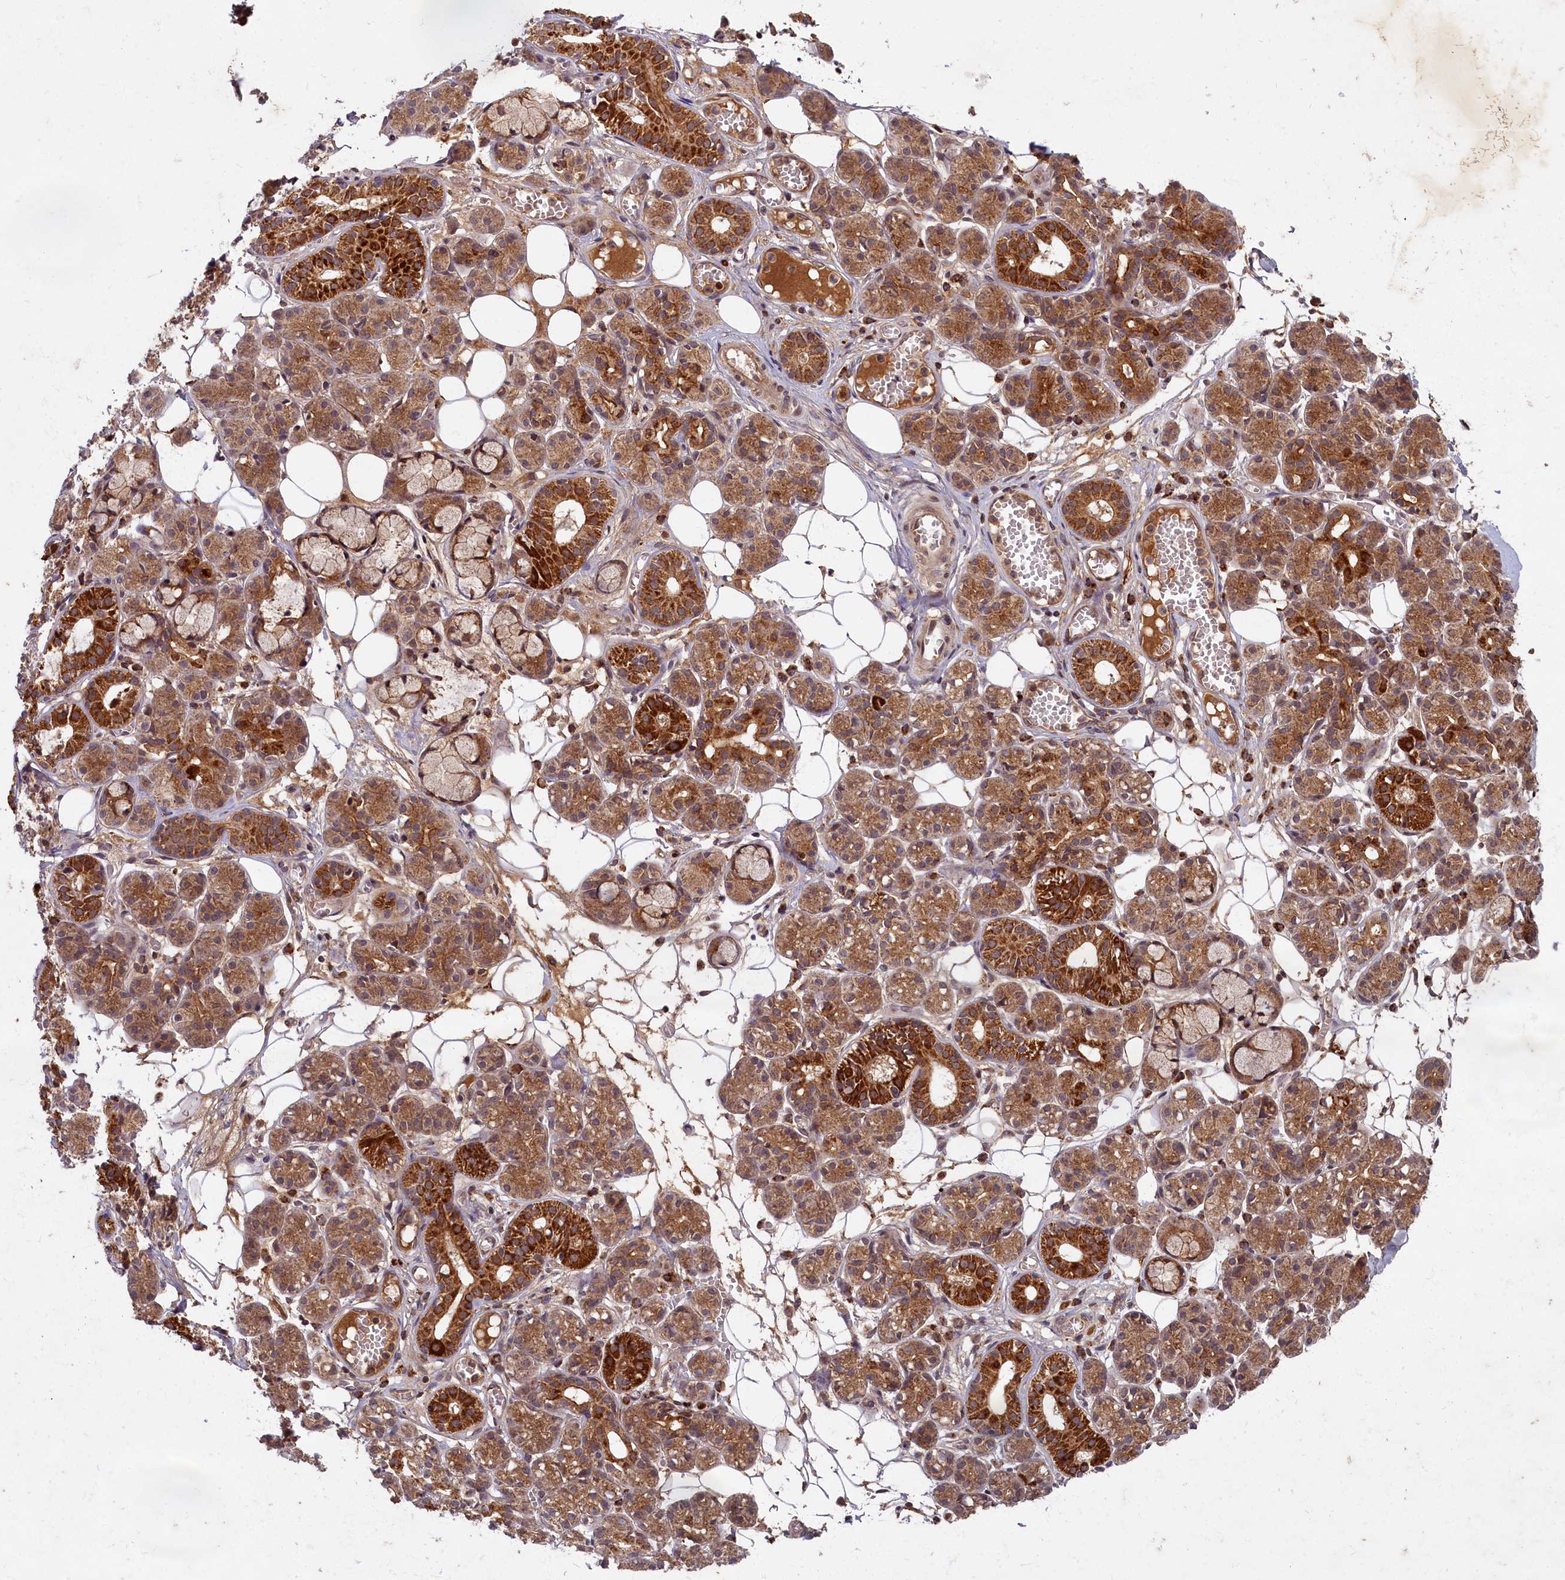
{"staining": {"intensity": "strong", "quantity": ">75%", "location": "cytoplasmic/membranous"}, "tissue": "salivary gland", "cell_type": "Glandular cells", "image_type": "normal", "snomed": [{"axis": "morphology", "description": "Normal tissue, NOS"}, {"axis": "topography", "description": "Salivary gland"}], "caption": "The immunohistochemical stain labels strong cytoplasmic/membranous positivity in glandular cells of normal salivary gland.", "gene": "SLC11A2", "patient": {"sex": "male", "age": 63}}